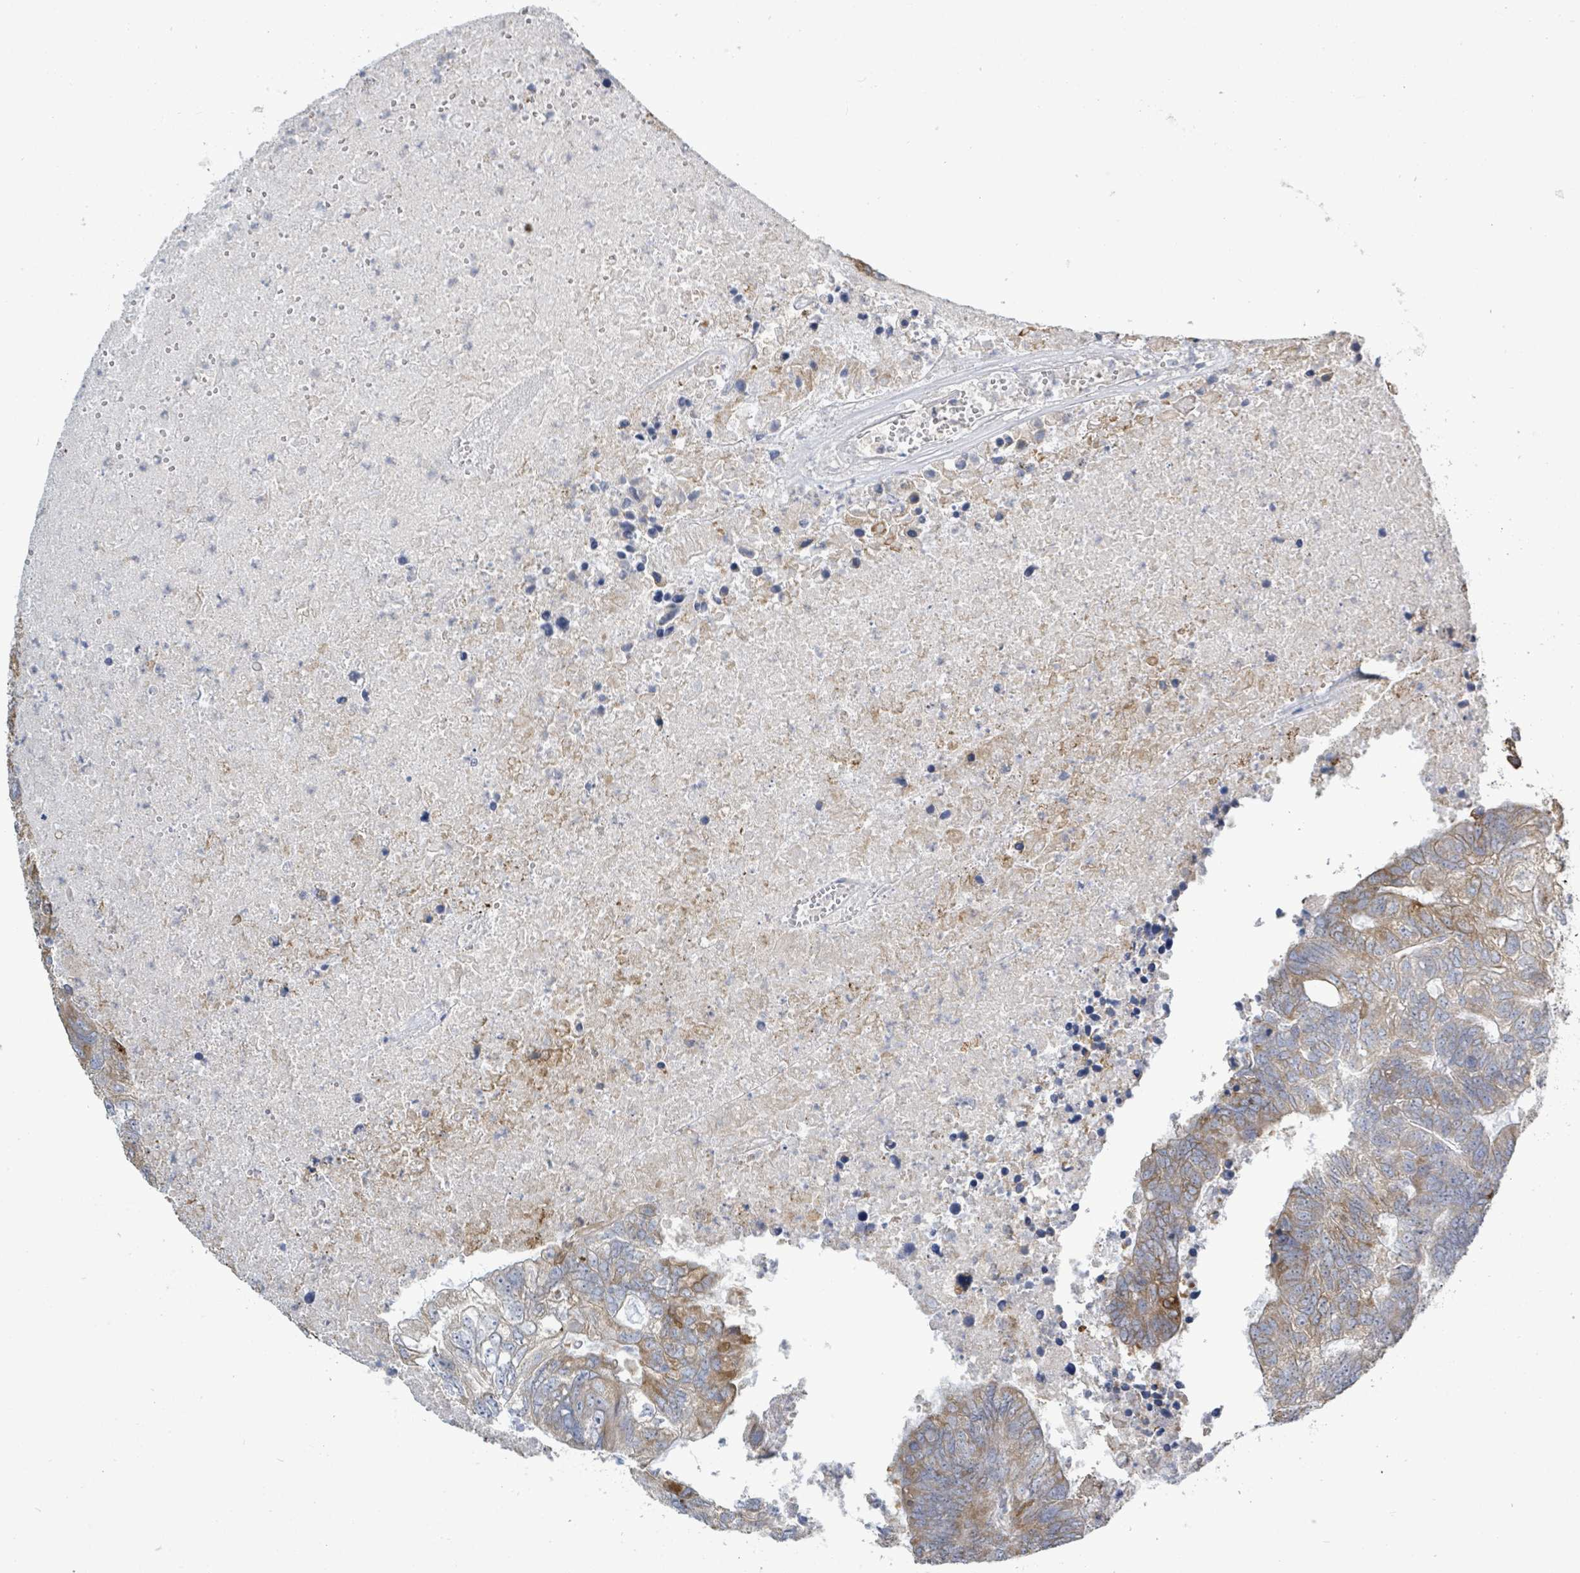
{"staining": {"intensity": "moderate", "quantity": "25%-75%", "location": "cytoplasmic/membranous"}, "tissue": "colorectal cancer", "cell_type": "Tumor cells", "image_type": "cancer", "snomed": [{"axis": "morphology", "description": "Adenocarcinoma, NOS"}, {"axis": "topography", "description": "Colon"}], "caption": "Protein analysis of colorectal cancer tissue reveals moderate cytoplasmic/membranous expression in about 25%-75% of tumor cells. Nuclei are stained in blue.", "gene": "SIRPB1", "patient": {"sex": "female", "age": 48}}